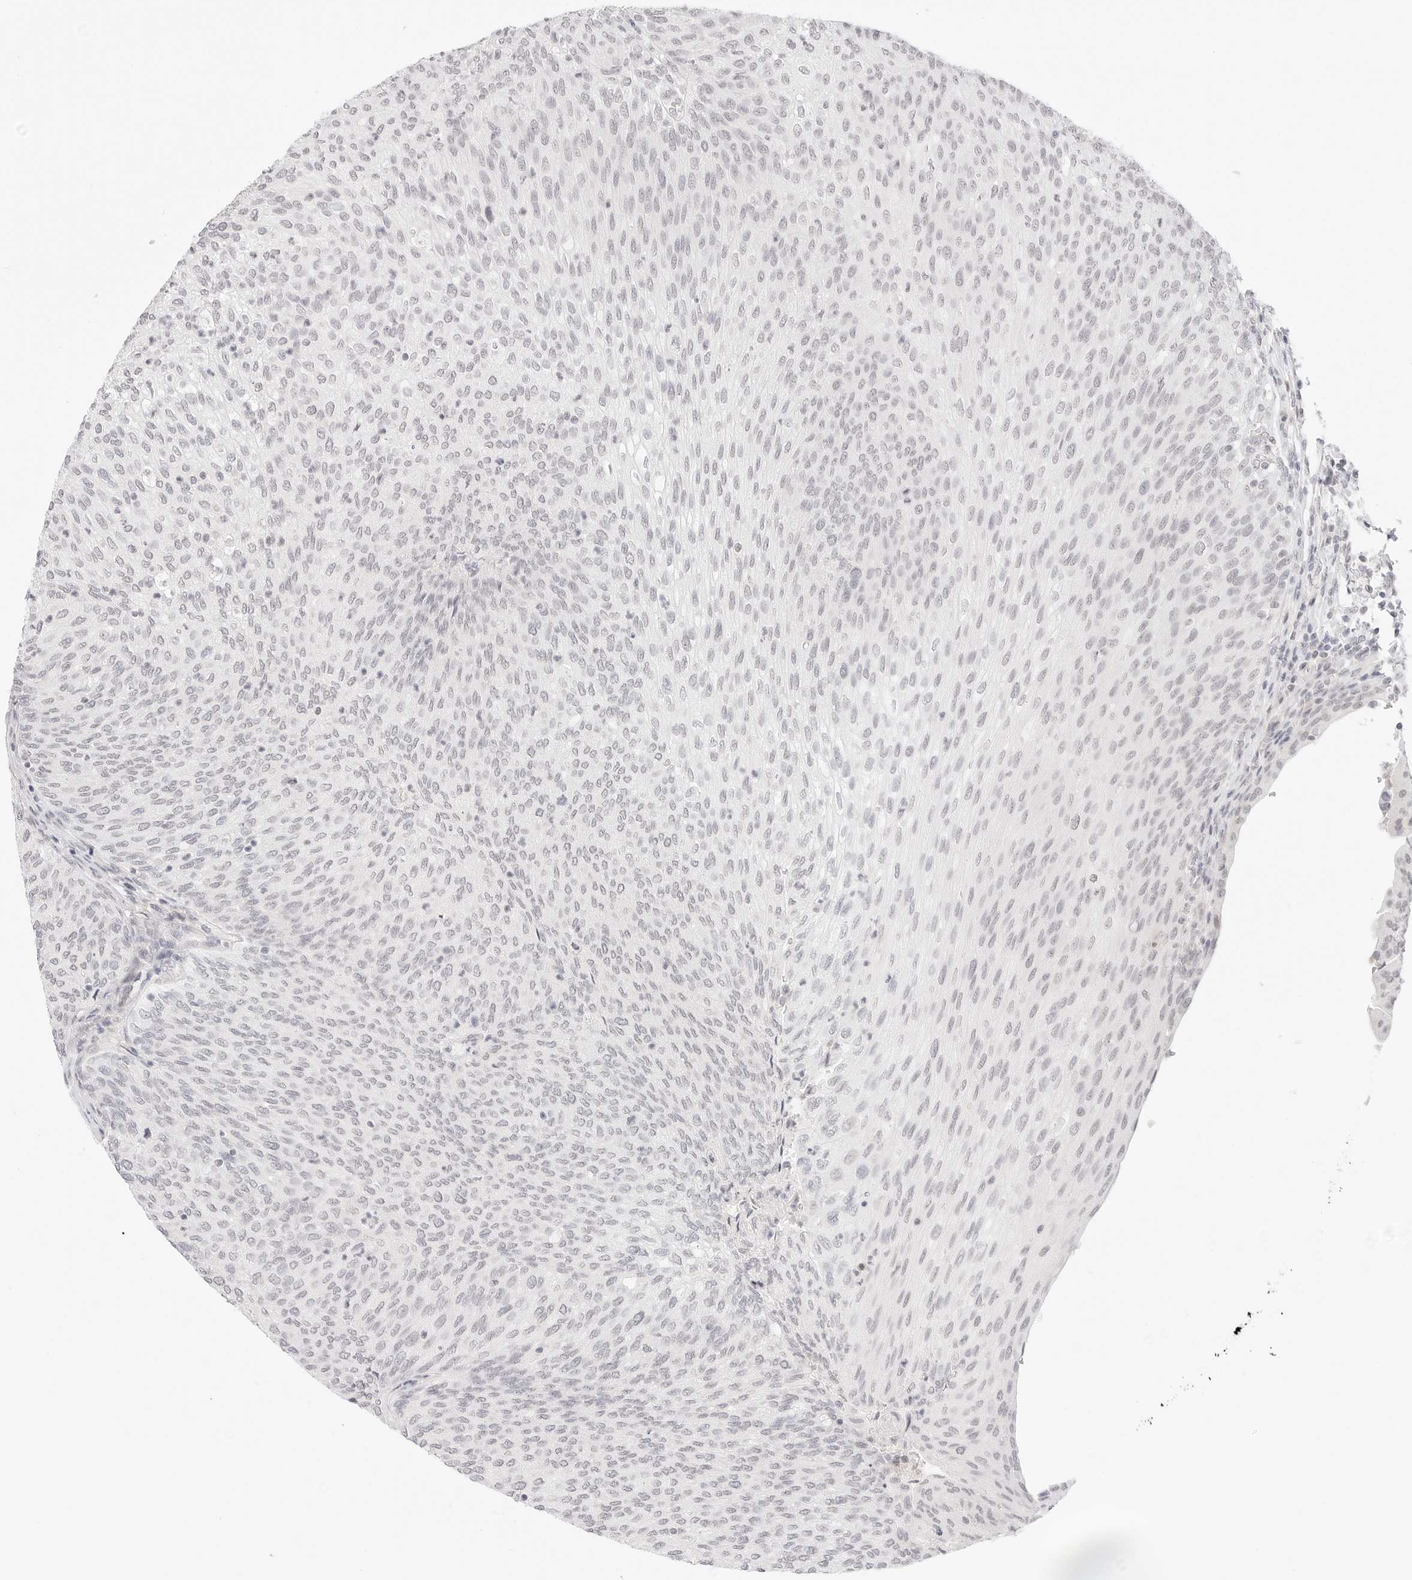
{"staining": {"intensity": "negative", "quantity": "none", "location": "none"}, "tissue": "urothelial cancer", "cell_type": "Tumor cells", "image_type": "cancer", "snomed": [{"axis": "morphology", "description": "Urothelial carcinoma, Low grade"}, {"axis": "topography", "description": "Urinary bladder"}], "caption": "Immunohistochemistry (IHC) histopathology image of human urothelial cancer stained for a protein (brown), which displays no staining in tumor cells. (DAB (3,3'-diaminobenzidine) immunohistochemistry (IHC) visualized using brightfield microscopy, high magnification).", "gene": "XKR4", "patient": {"sex": "female", "age": 79}}